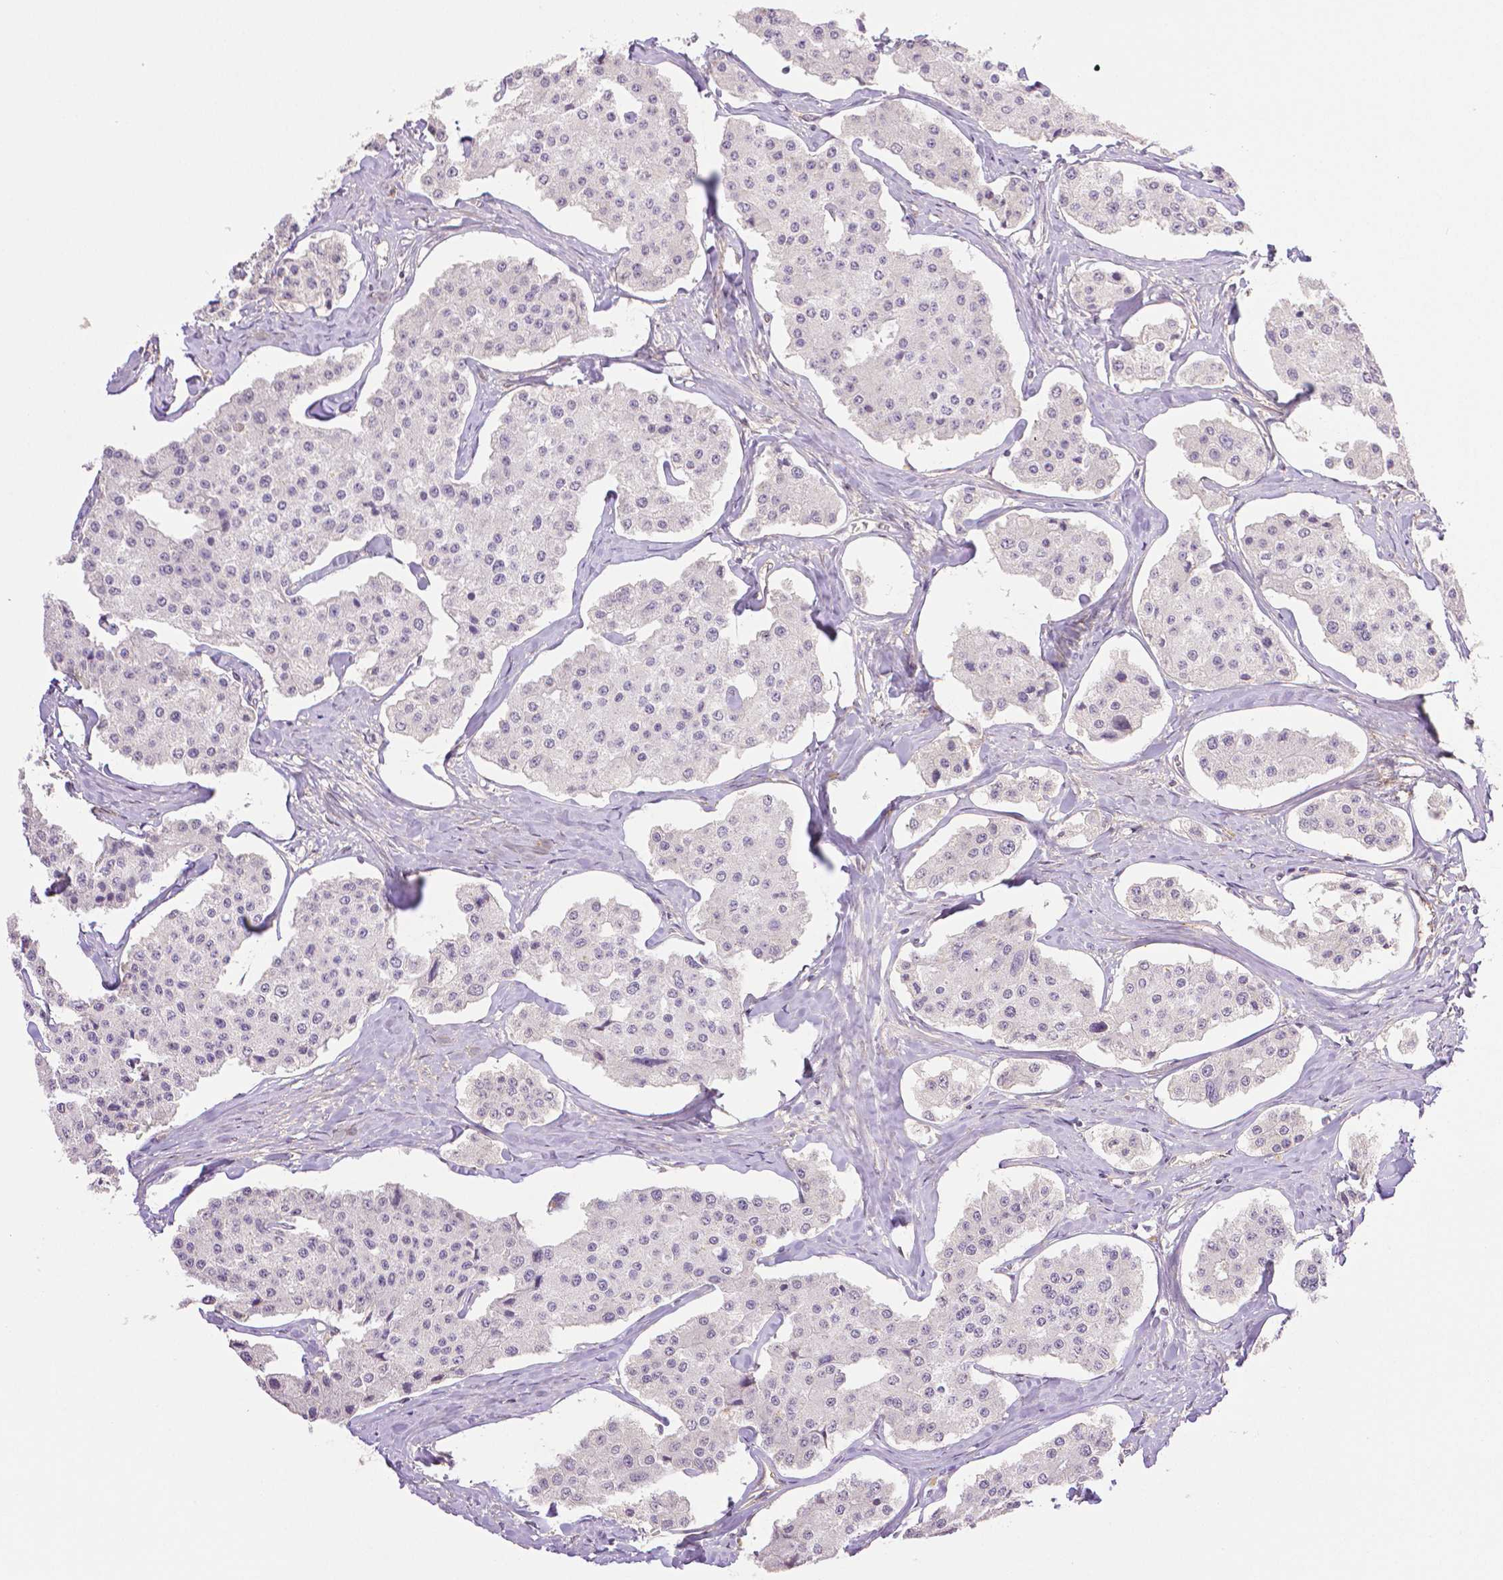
{"staining": {"intensity": "negative", "quantity": "none", "location": "none"}, "tissue": "carcinoid", "cell_type": "Tumor cells", "image_type": "cancer", "snomed": [{"axis": "morphology", "description": "Carcinoid, malignant, NOS"}, {"axis": "topography", "description": "Small intestine"}], "caption": "This is an IHC photomicrograph of malignant carcinoid. There is no staining in tumor cells.", "gene": "THY1", "patient": {"sex": "female", "age": 65}}